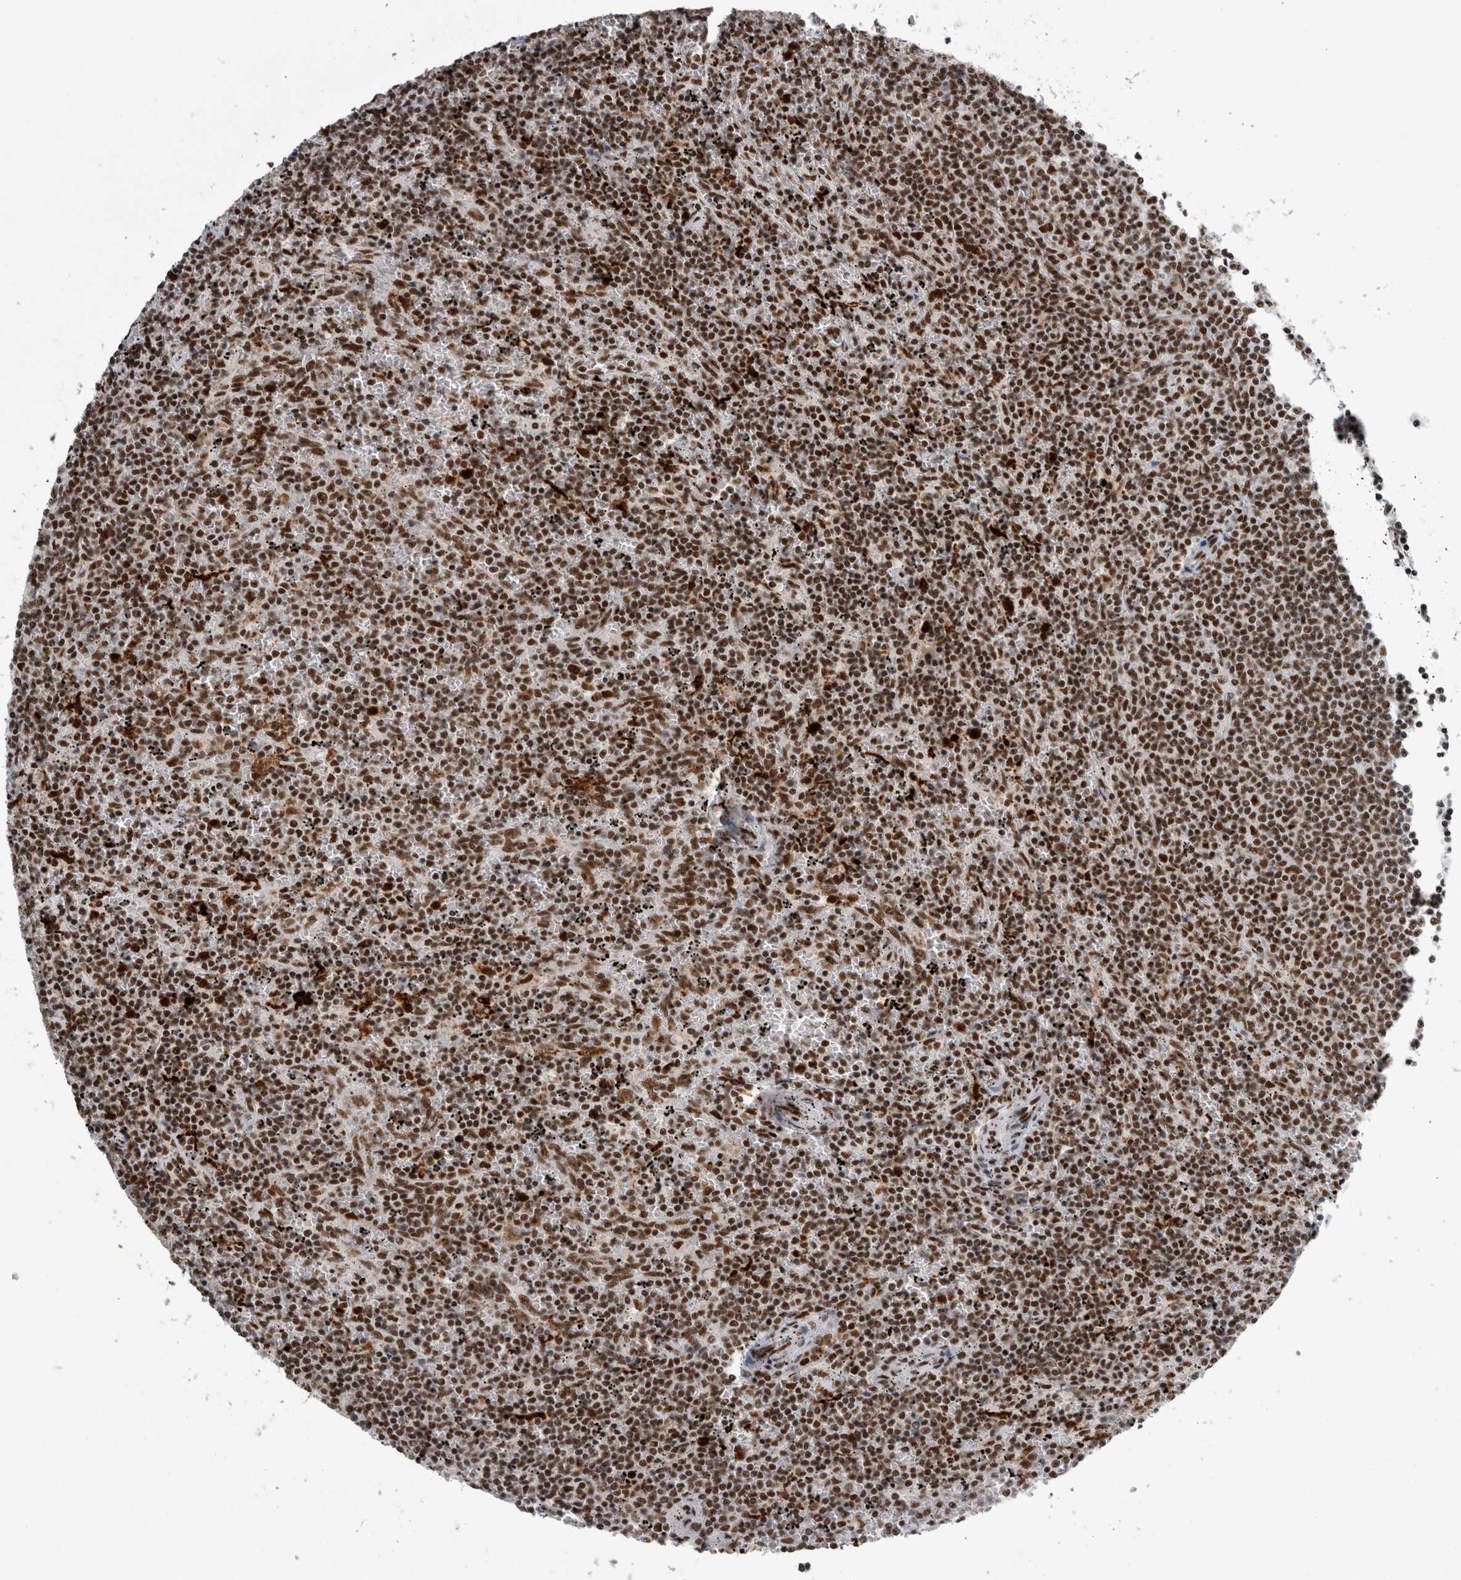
{"staining": {"intensity": "strong", "quantity": ">75%", "location": "nuclear"}, "tissue": "lymphoma", "cell_type": "Tumor cells", "image_type": "cancer", "snomed": [{"axis": "morphology", "description": "Malignant lymphoma, non-Hodgkin's type, Low grade"}, {"axis": "topography", "description": "Spleen"}], "caption": "Protein expression analysis of lymphoma reveals strong nuclear expression in approximately >75% of tumor cells.", "gene": "SNRNP40", "patient": {"sex": "female", "age": 50}}